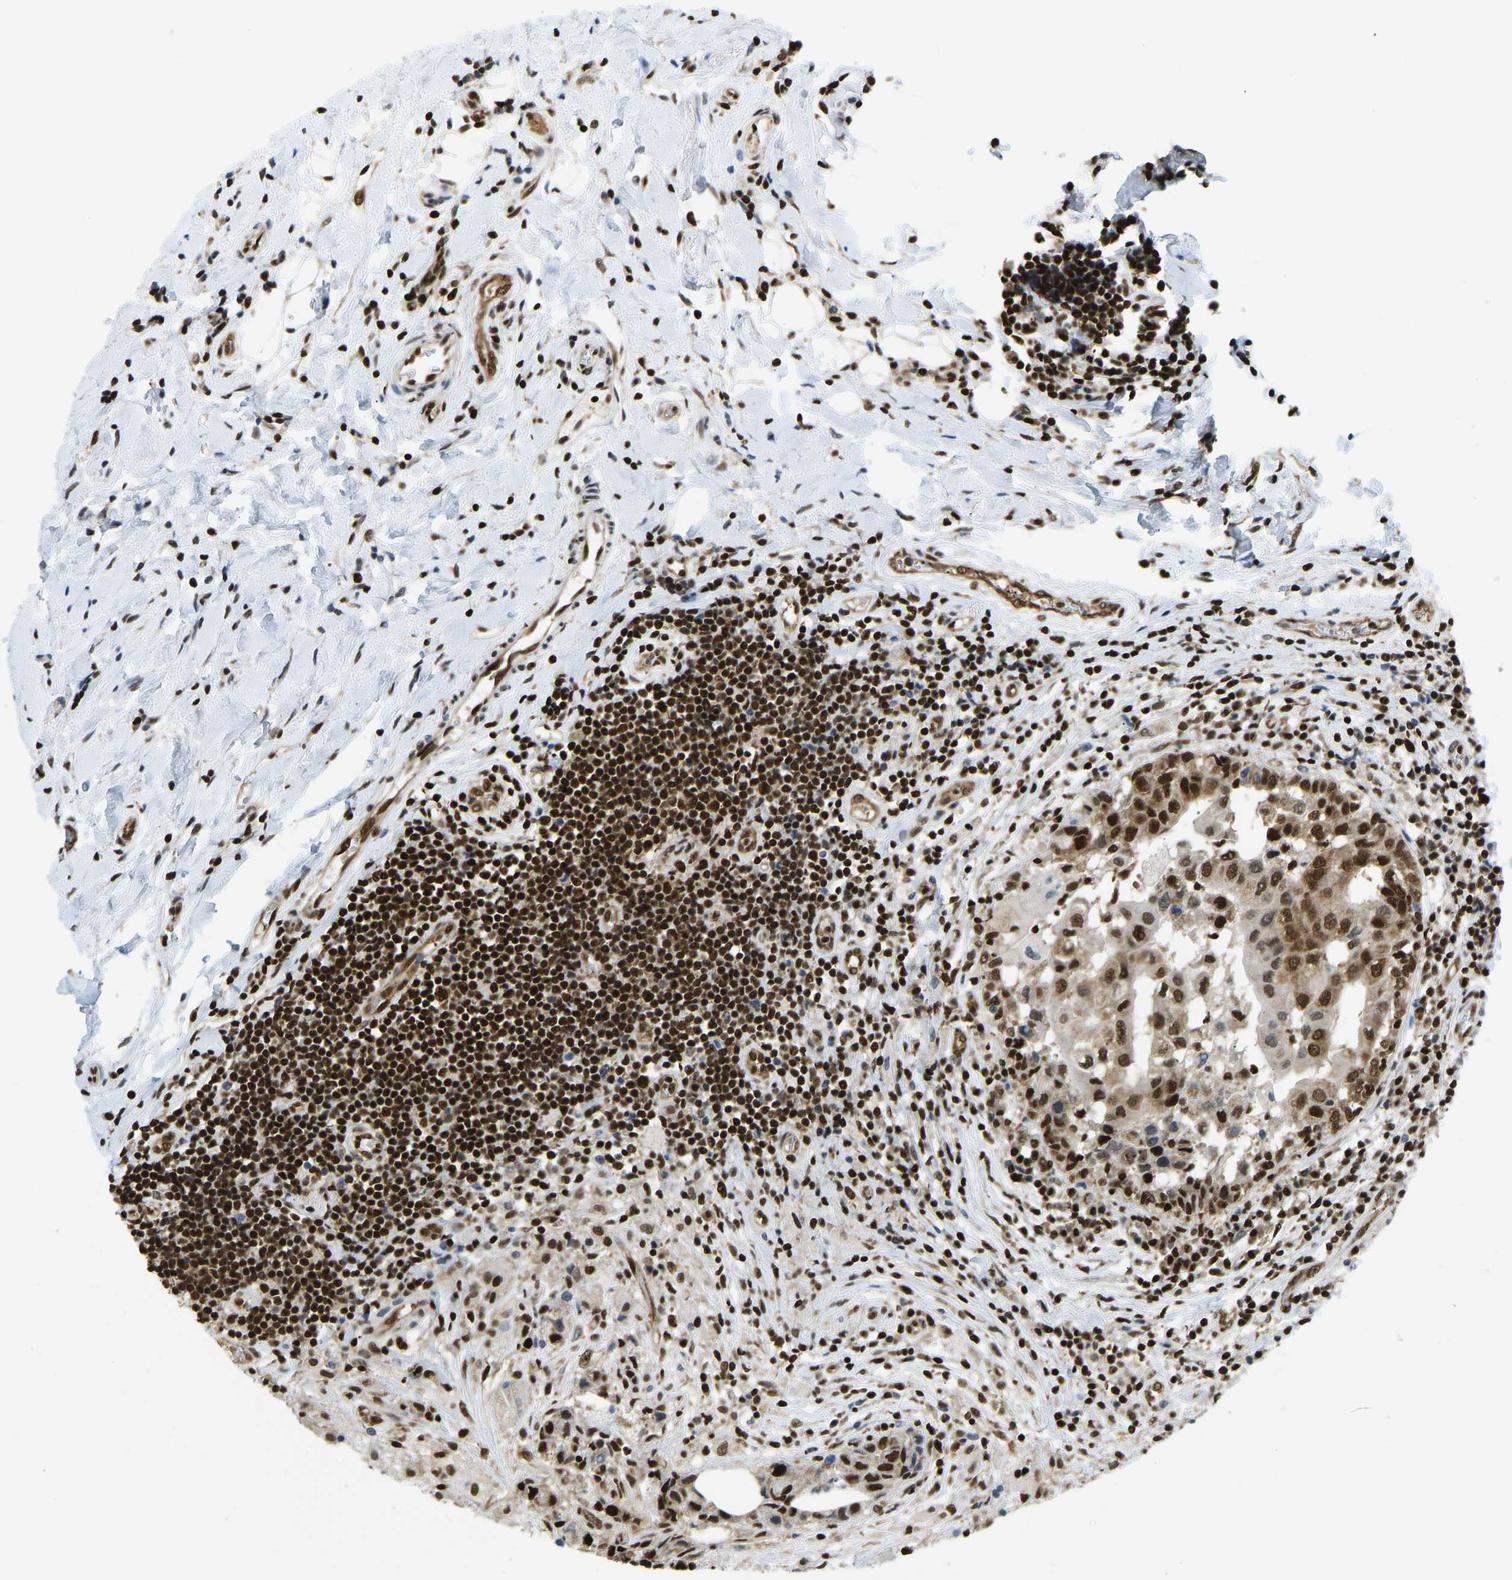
{"staining": {"intensity": "strong", "quantity": ">75%", "location": "cytoplasmic/membranous,nuclear"}, "tissue": "breast cancer", "cell_type": "Tumor cells", "image_type": "cancer", "snomed": [{"axis": "morphology", "description": "Duct carcinoma"}, {"axis": "topography", "description": "Breast"}], "caption": "A brown stain labels strong cytoplasmic/membranous and nuclear positivity of a protein in breast cancer (infiltrating ductal carcinoma) tumor cells. (IHC, brightfield microscopy, high magnification).", "gene": "ZSCAN20", "patient": {"sex": "female", "age": 27}}